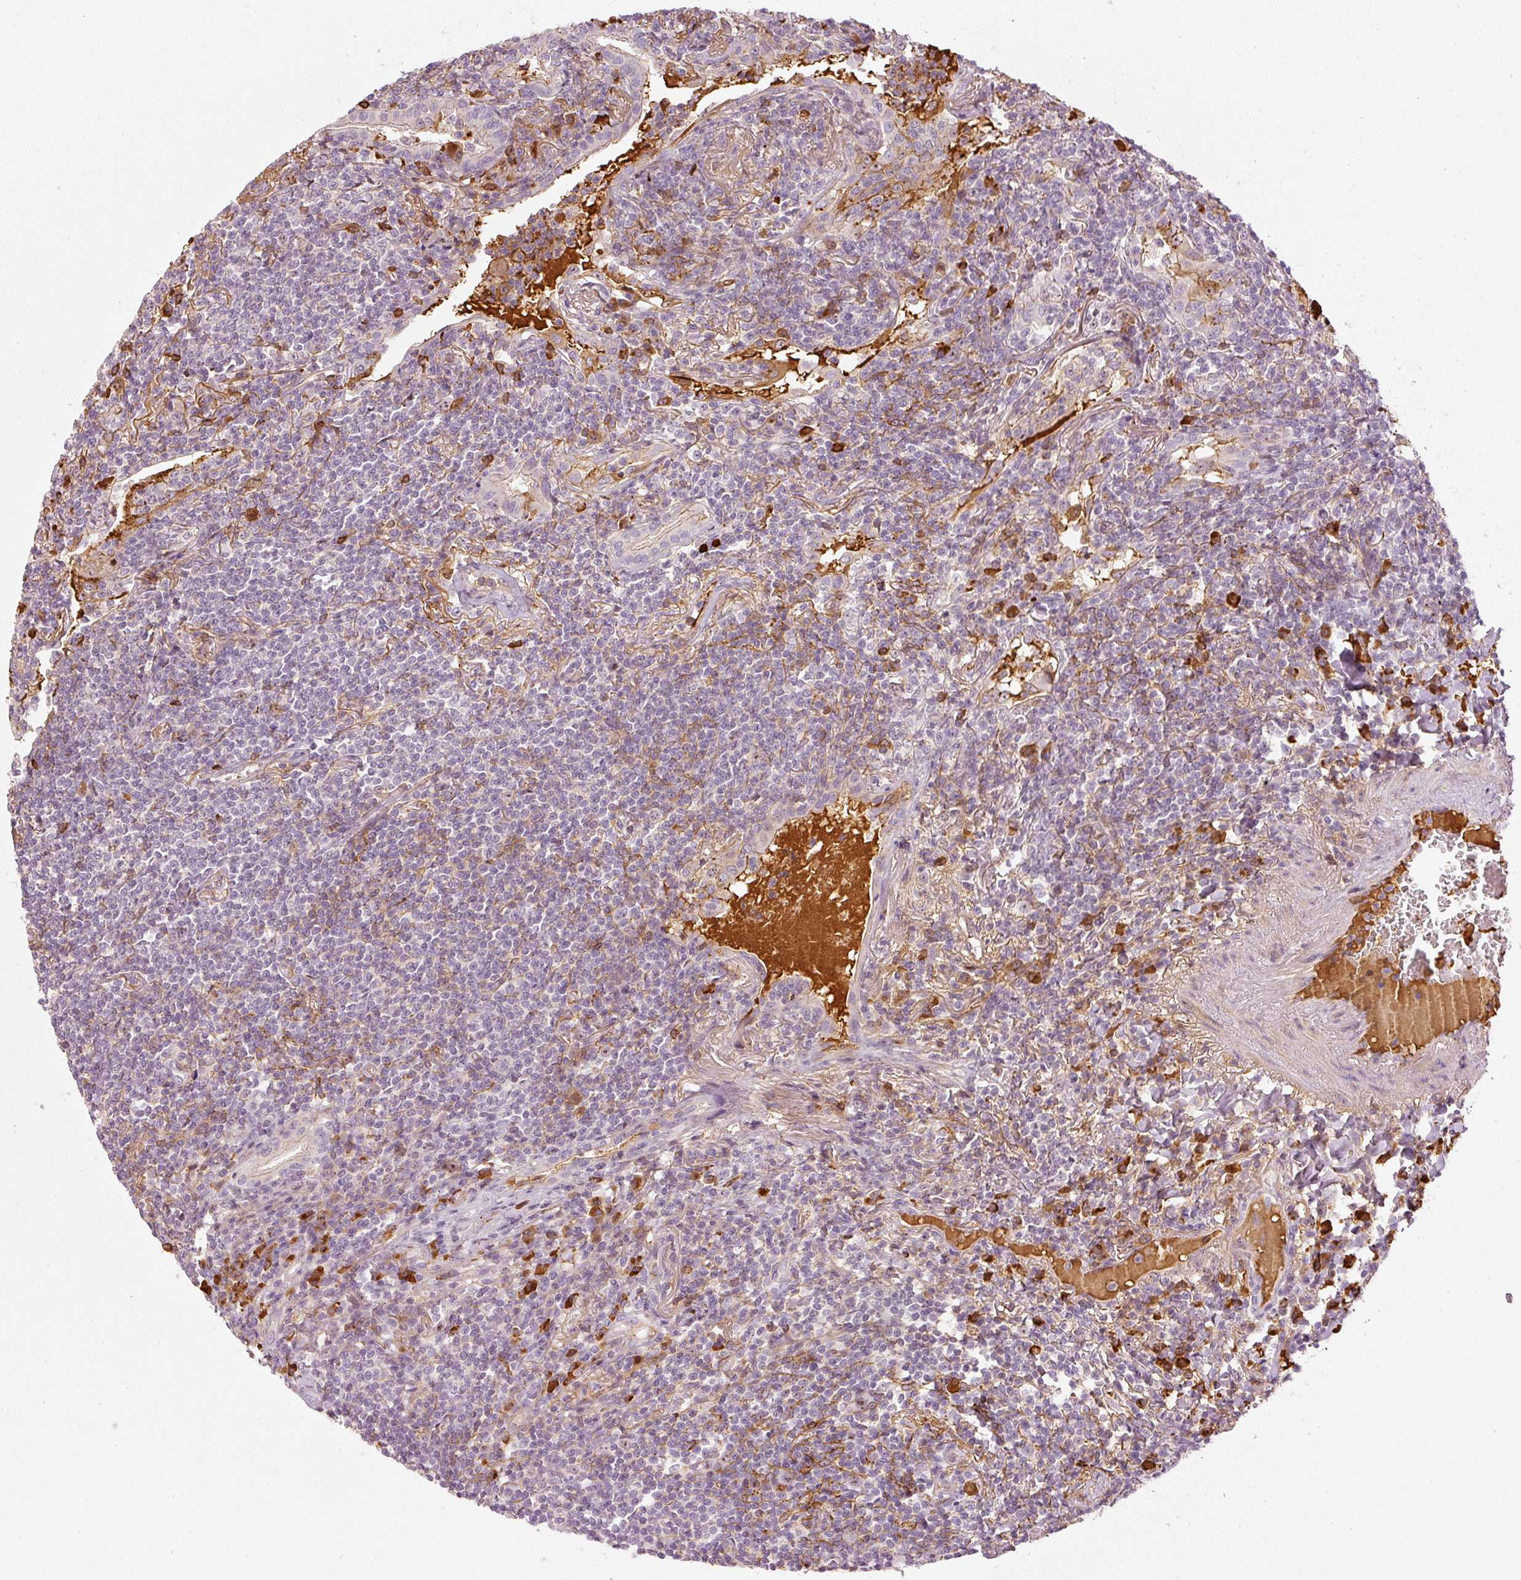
{"staining": {"intensity": "negative", "quantity": "none", "location": "none"}, "tissue": "lymphoma", "cell_type": "Tumor cells", "image_type": "cancer", "snomed": [{"axis": "morphology", "description": "Malignant lymphoma, non-Hodgkin's type, Low grade"}, {"axis": "topography", "description": "Lung"}], "caption": "An immunohistochemistry (IHC) image of low-grade malignant lymphoma, non-Hodgkin's type is shown. There is no staining in tumor cells of low-grade malignant lymphoma, non-Hodgkin's type. The staining is performed using DAB brown chromogen with nuclei counter-stained in using hematoxylin.", "gene": "VCAM1", "patient": {"sex": "female", "age": 71}}